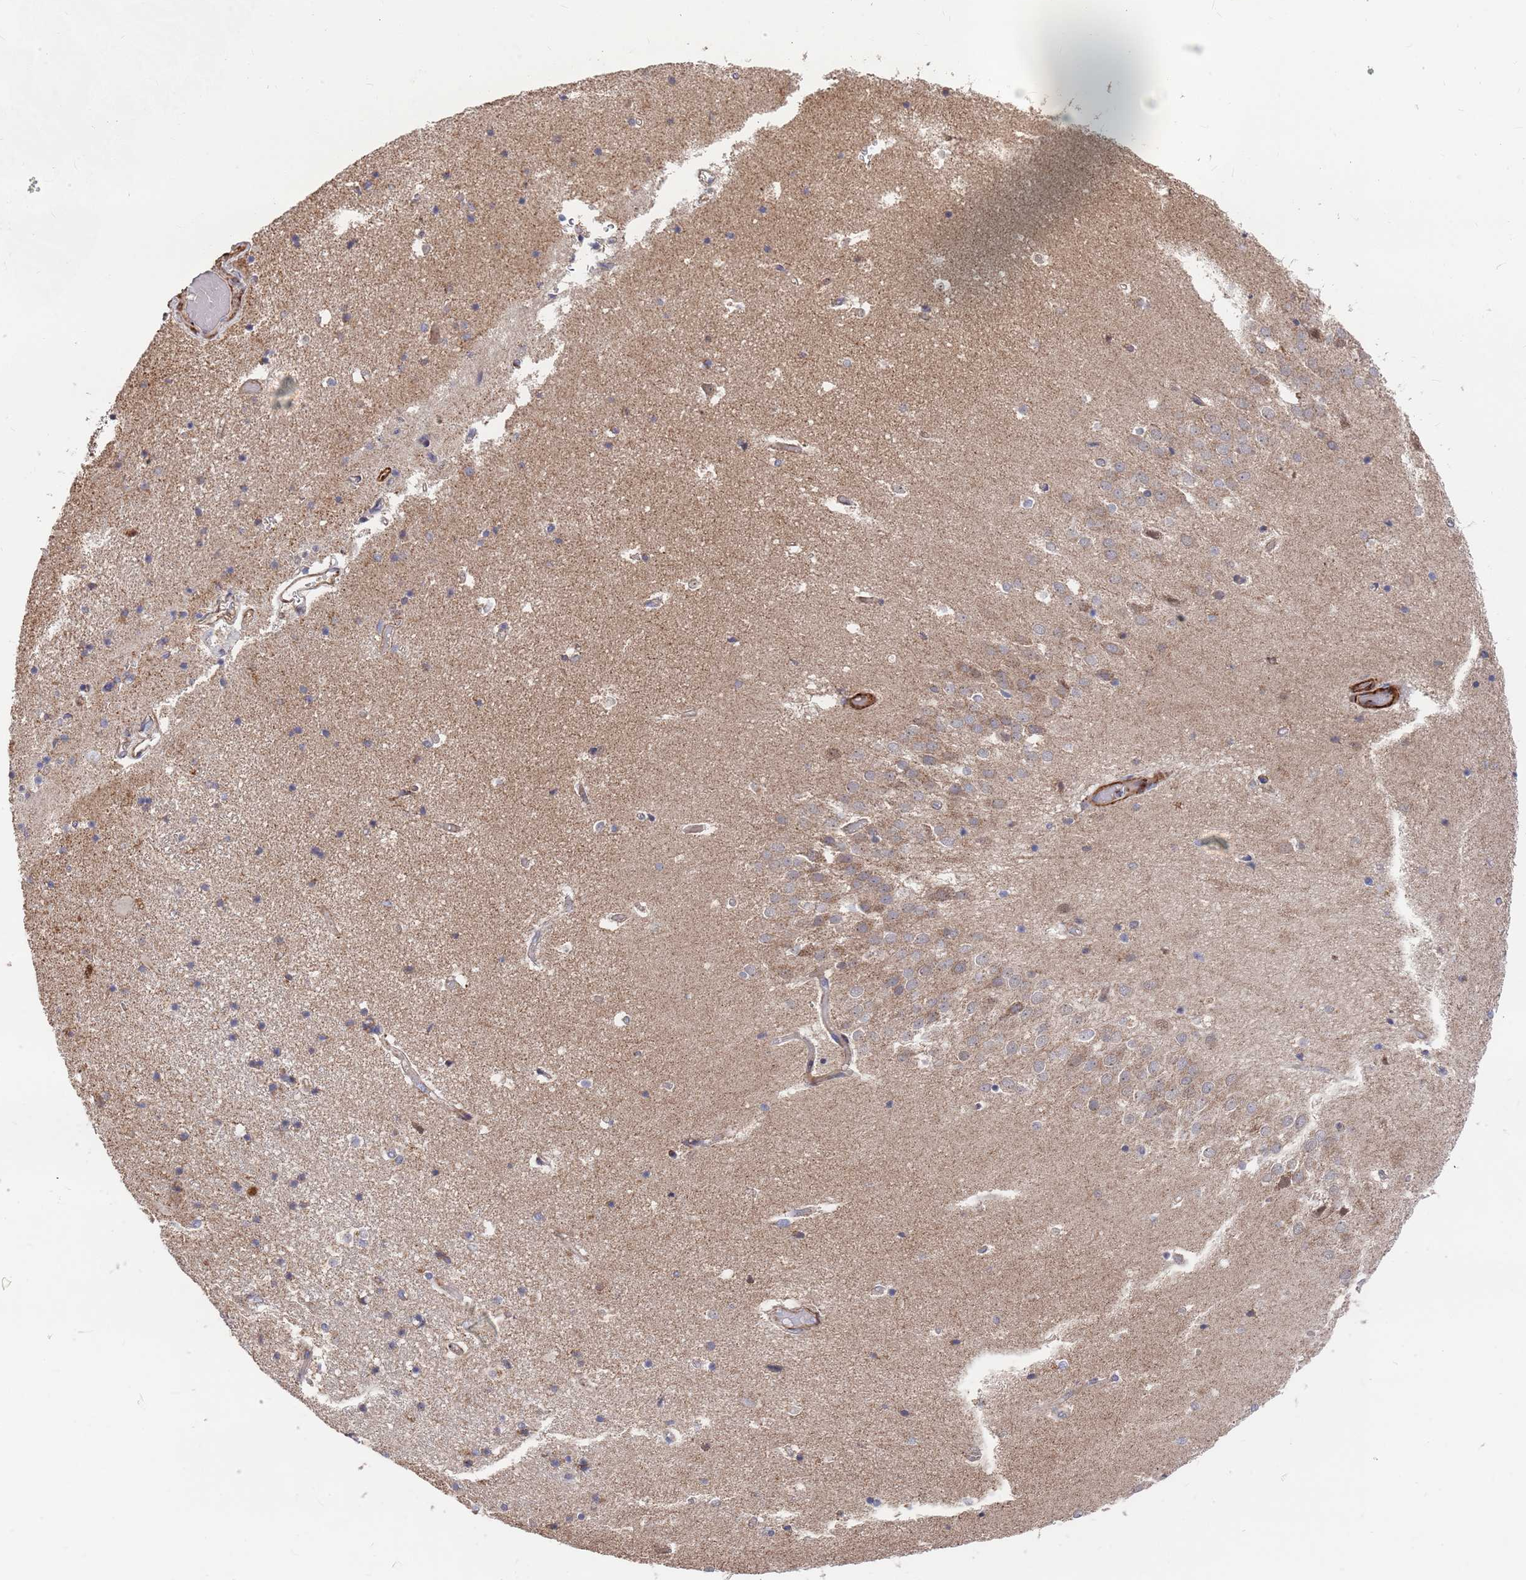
{"staining": {"intensity": "negative", "quantity": "none", "location": "none"}, "tissue": "hippocampus", "cell_type": "Glial cells", "image_type": "normal", "snomed": [{"axis": "morphology", "description": "Normal tissue, NOS"}, {"axis": "topography", "description": "Hippocampus"}], "caption": "A high-resolution micrograph shows immunohistochemistry (IHC) staining of normal hippocampus, which exhibits no significant staining in glial cells.", "gene": "WDFY3", "patient": {"sex": "female", "age": 52}}